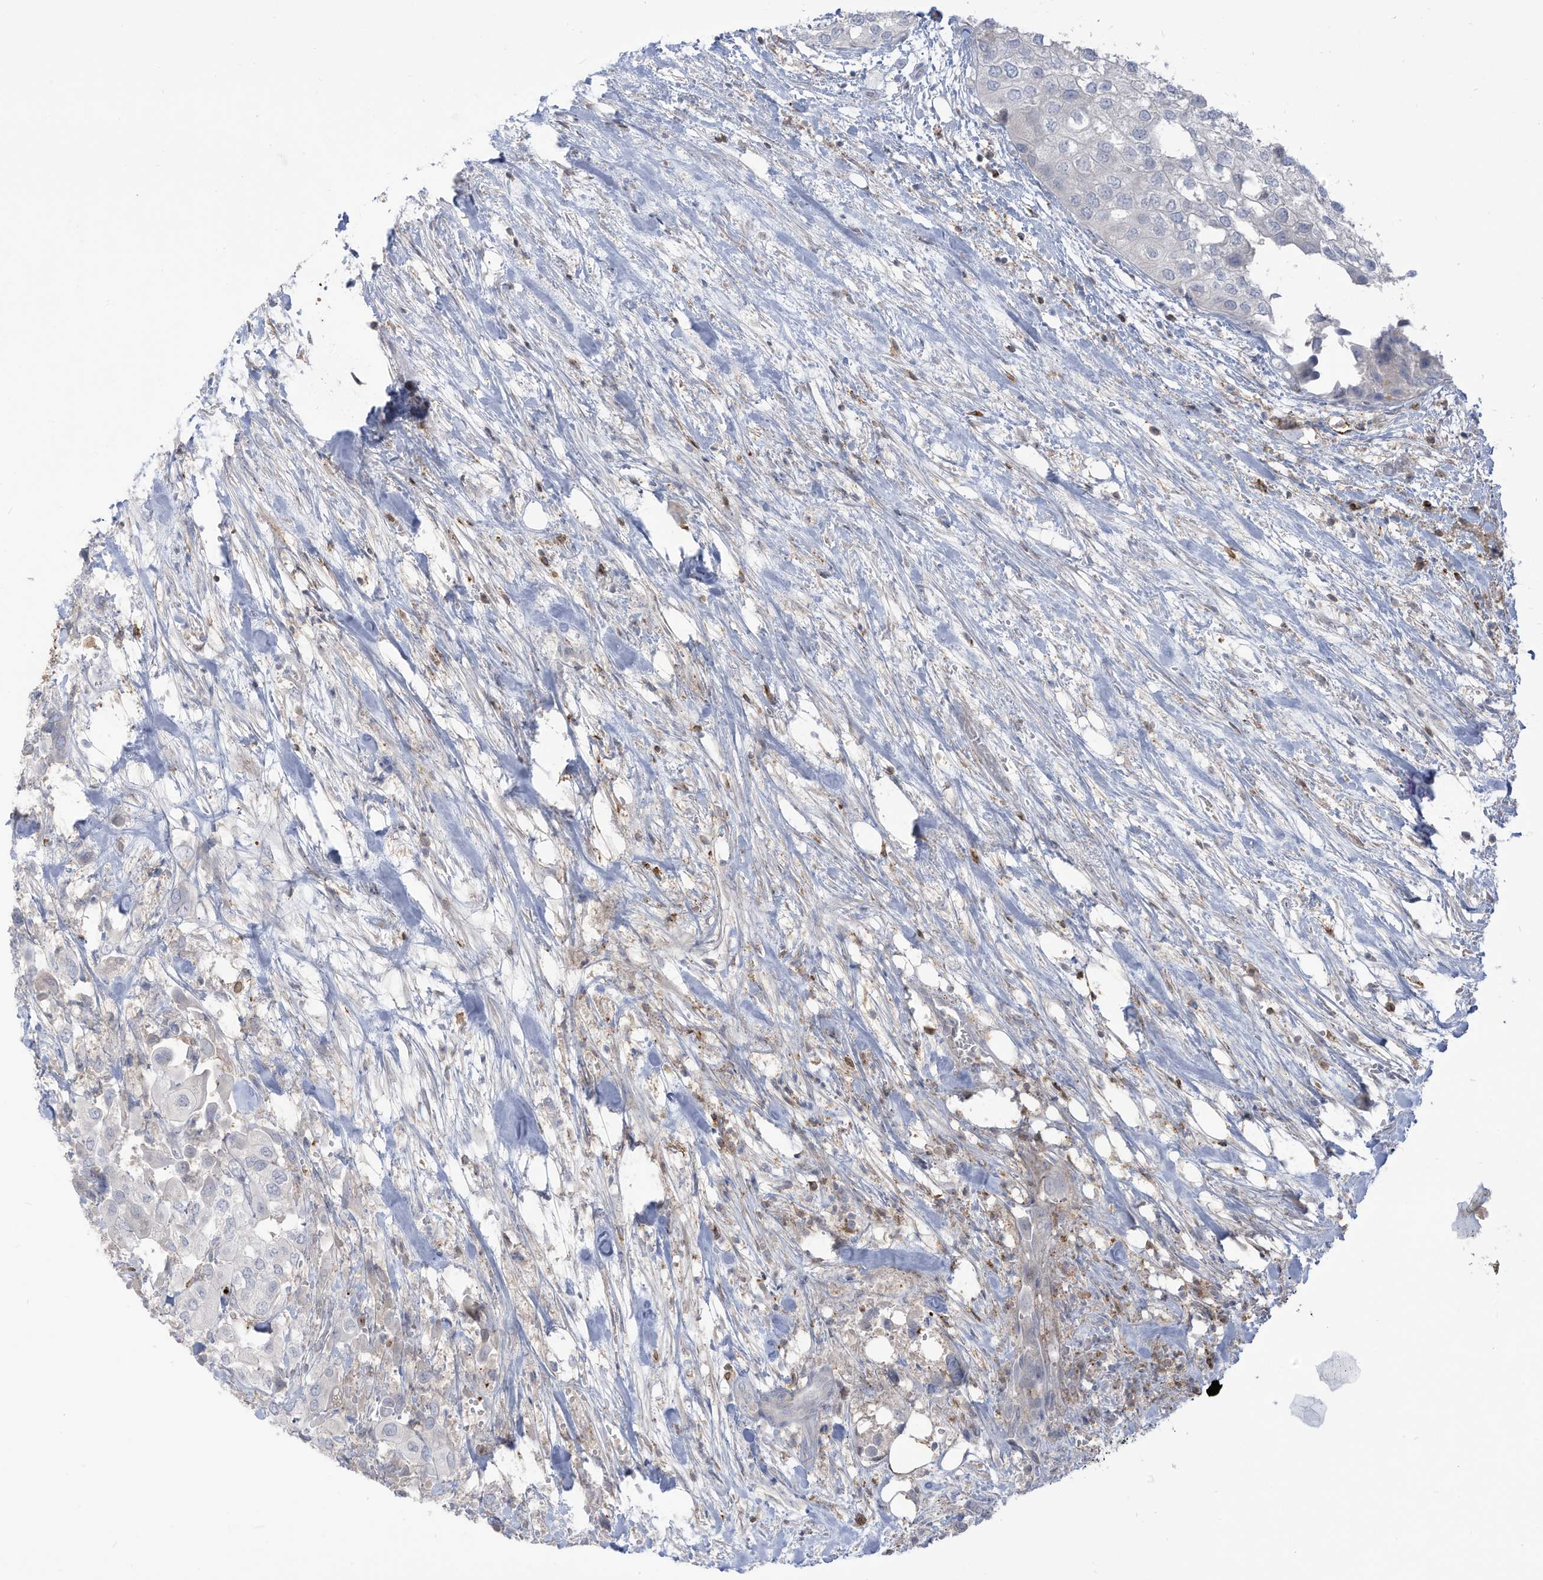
{"staining": {"intensity": "negative", "quantity": "none", "location": "none"}, "tissue": "urothelial cancer", "cell_type": "Tumor cells", "image_type": "cancer", "snomed": [{"axis": "morphology", "description": "Urothelial carcinoma, High grade"}, {"axis": "topography", "description": "Urinary bladder"}], "caption": "There is no significant staining in tumor cells of urothelial carcinoma (high-grade). (DAB IHC, high magnification).", "gene": "NOTO", "patient": {"sex": "male", "age": 64}}